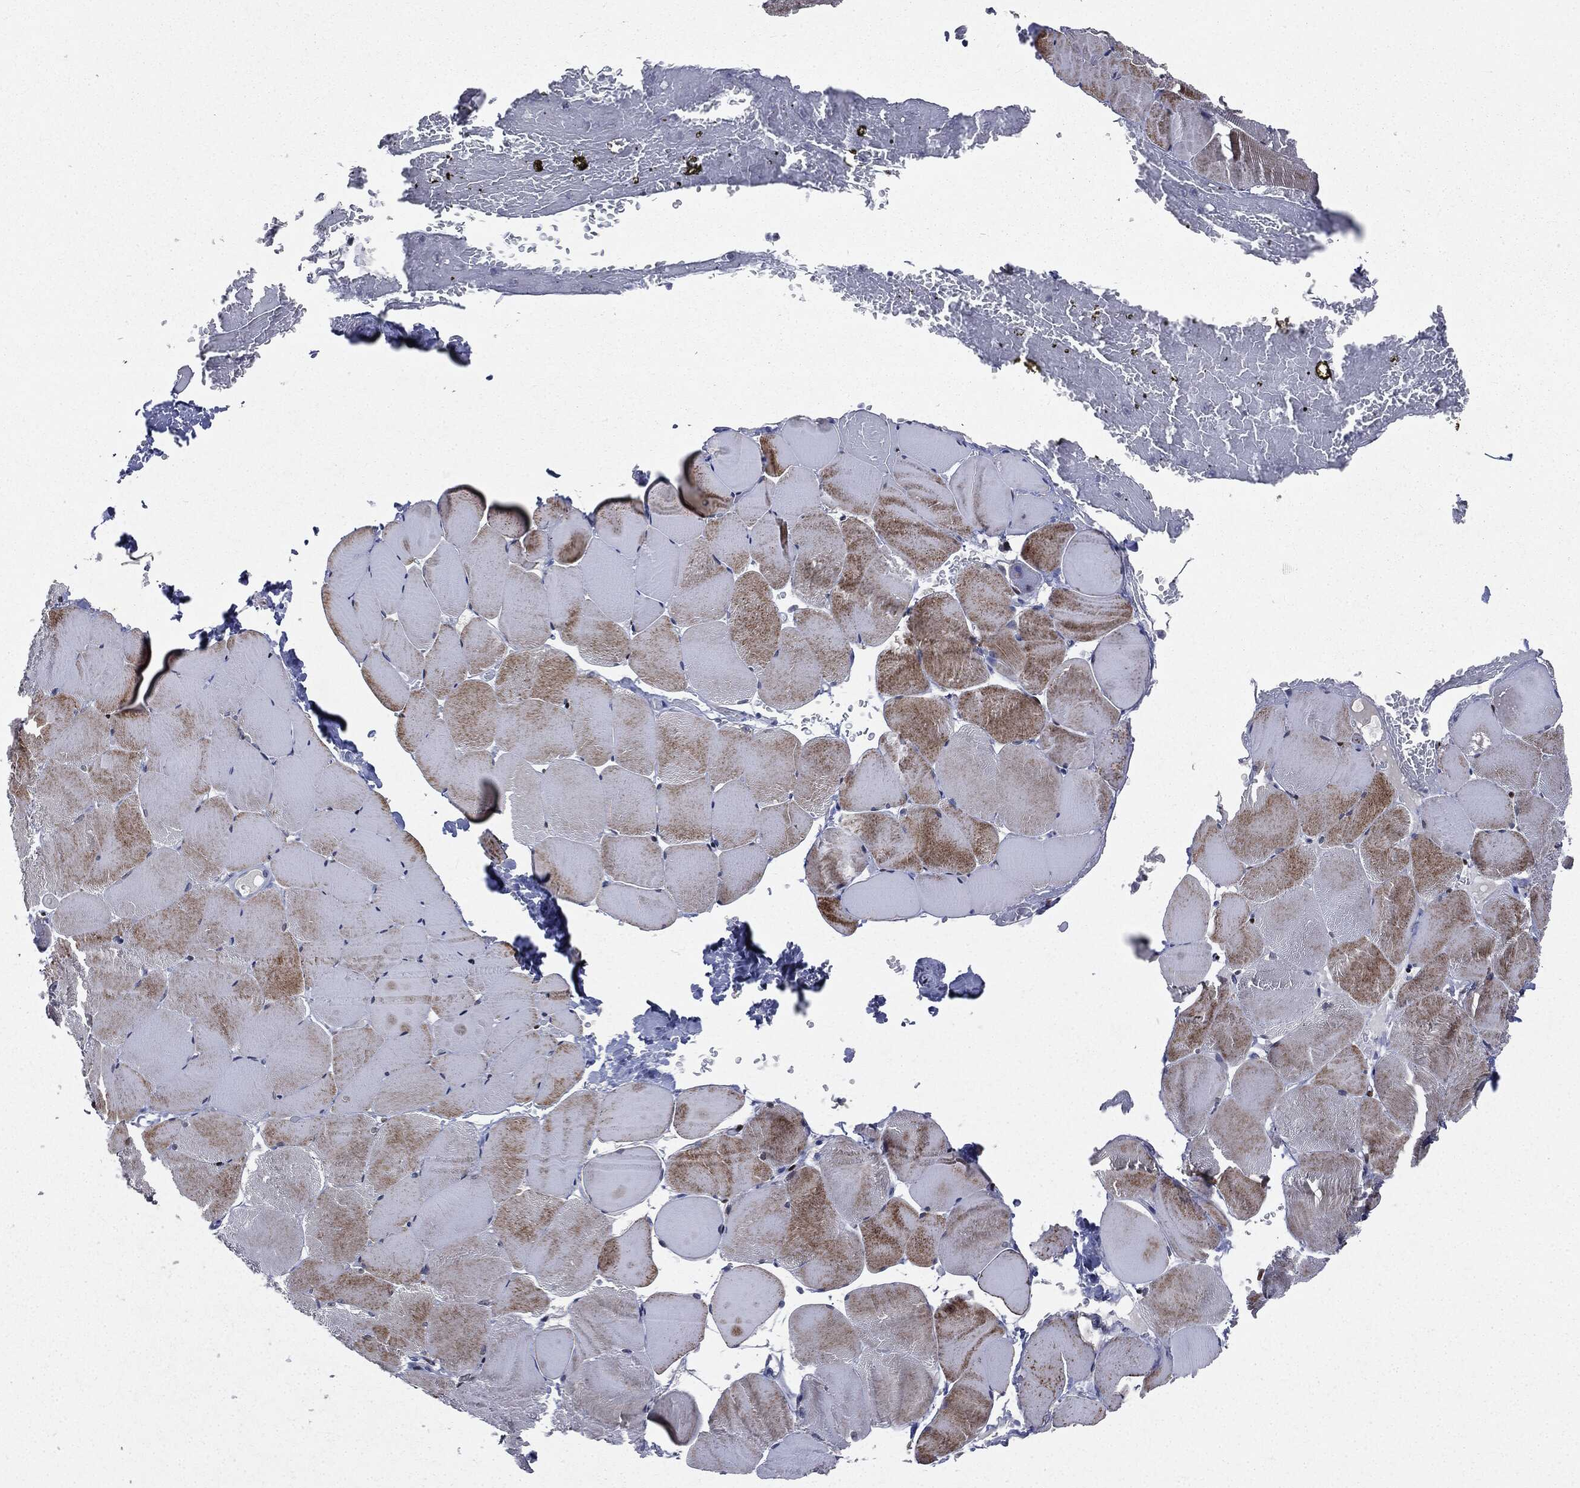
{"staining": {"intensity": "moderate", "quantity": "25%-75%", "location": "cytoplasmic/membranous"}, "tissue": "skeletal muscle", "cell_type": "Myocytes", "image_type": "normal", "snomed": [{"axis": "morphology", "description": "Normal tissue, NOS"}, {"axis": "topography", "description": "Skeletal muscle"}], "caption": "Immunohistochemical staining of unremarkable skeletal muscle displays 25%-75% levels of moderate cytoplasmic/membranous protein positivity in approximately 25%-75% of myocytes.", "gene": "CASD1", "patient": {"sex": "female", "age": 37}}